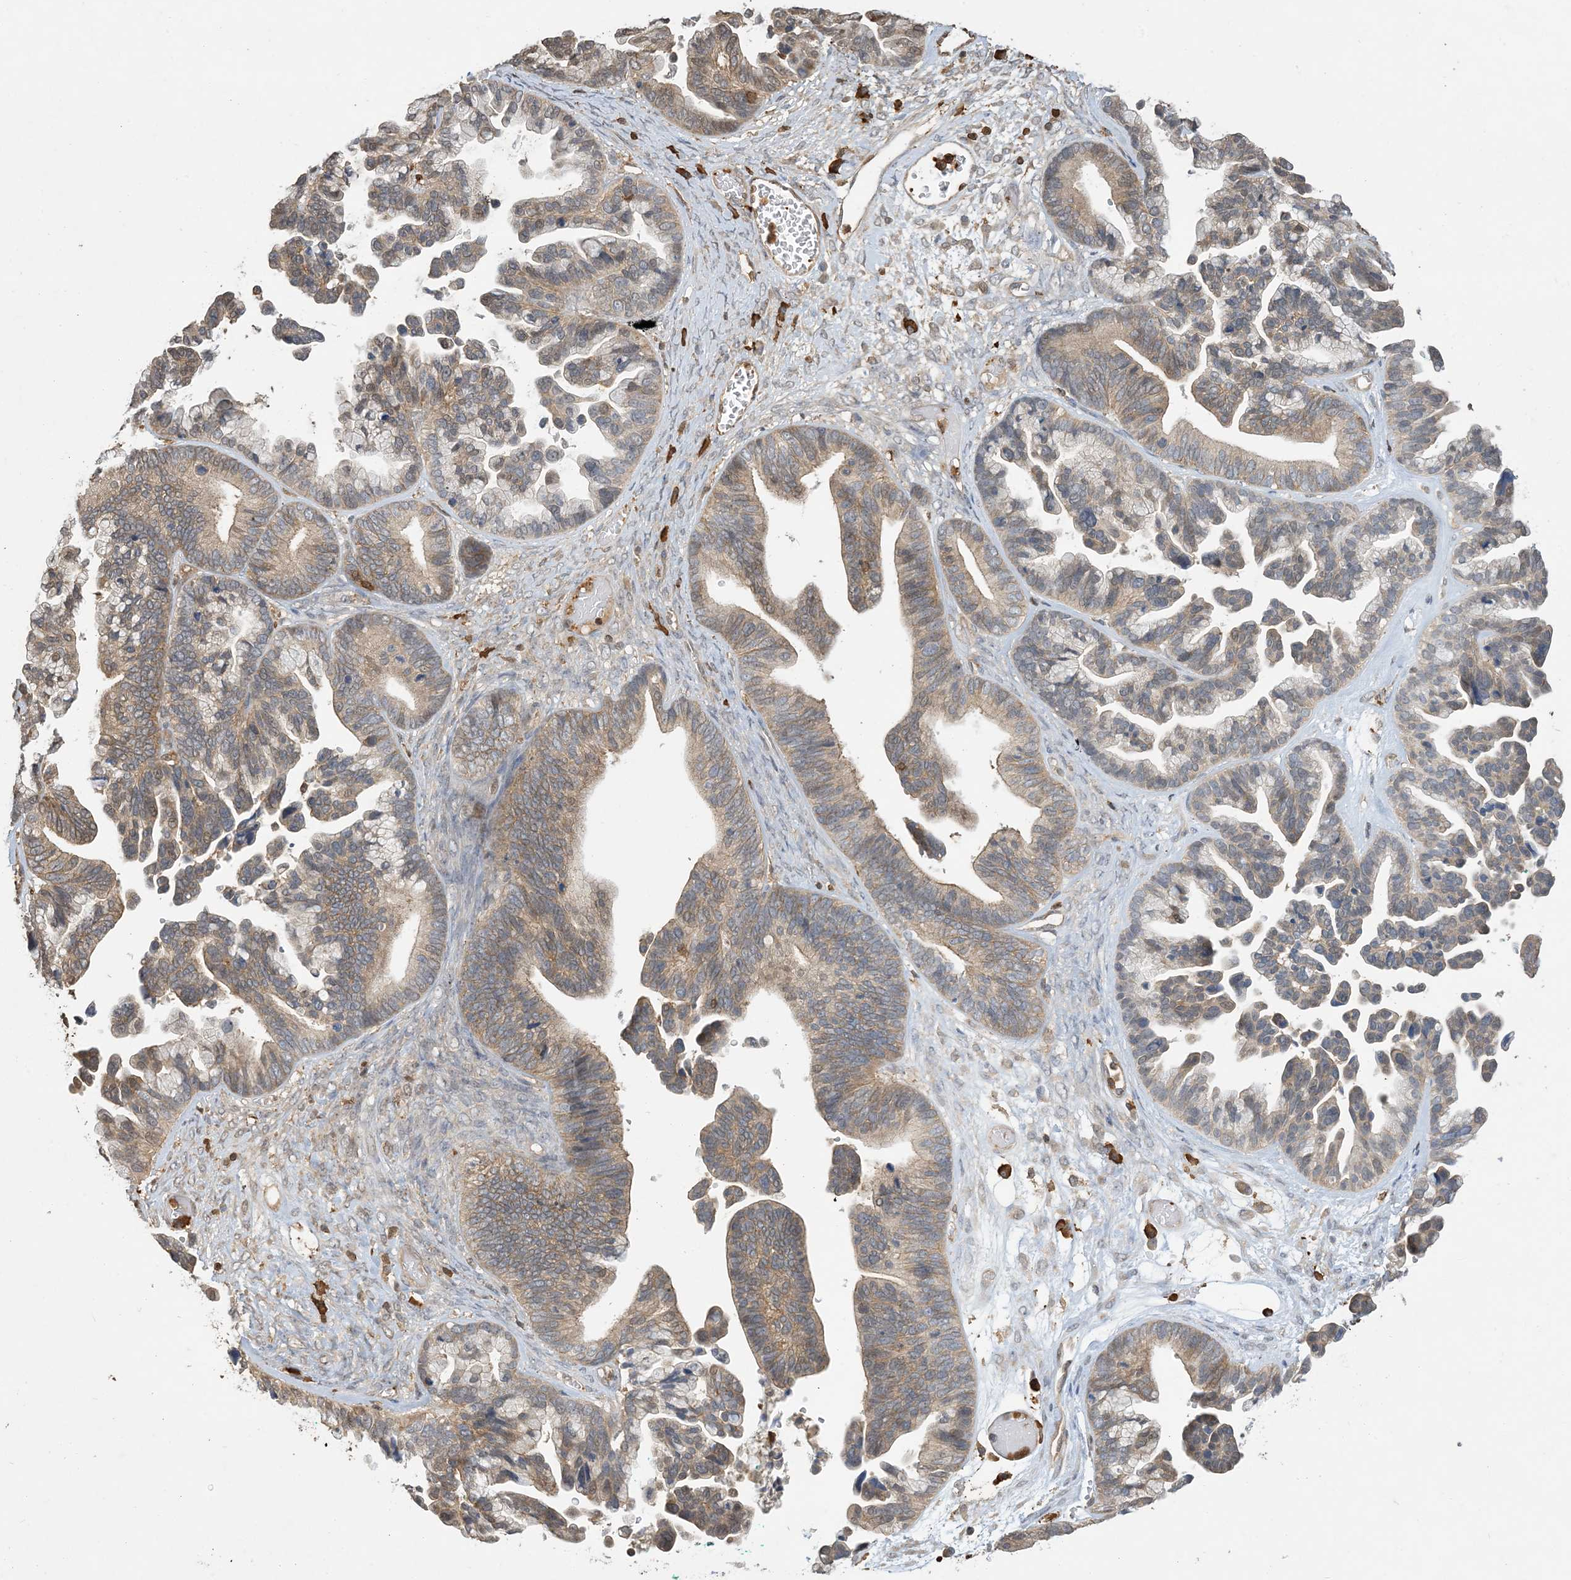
{"staining": {"intensity": "weak", "quantity": ">75%", "location": "cytoplasmic/membranous"}, "tissue": "ovarian cancer", "cell_type": "Tumor cells", "image_type": "cancer", "snomed": [{"axis": "morphology", "description": "Cystadenocarcinoma, serous, NOS"}, {"axis": "topography", "description": "Ovary"}], "caption": "IHC (DAB) staining of human ovarian serous cystadenocarcinoma shows weak cytoplasmic/membranous protein expression in approximately >75% of tumor cells. Using DAB (brown) and hematoxylin (blue) stains, captured at high magnification using brightfield microscopy.", "gene": "TMSB4X", "patient": {"sex": "female", "age": 56}}